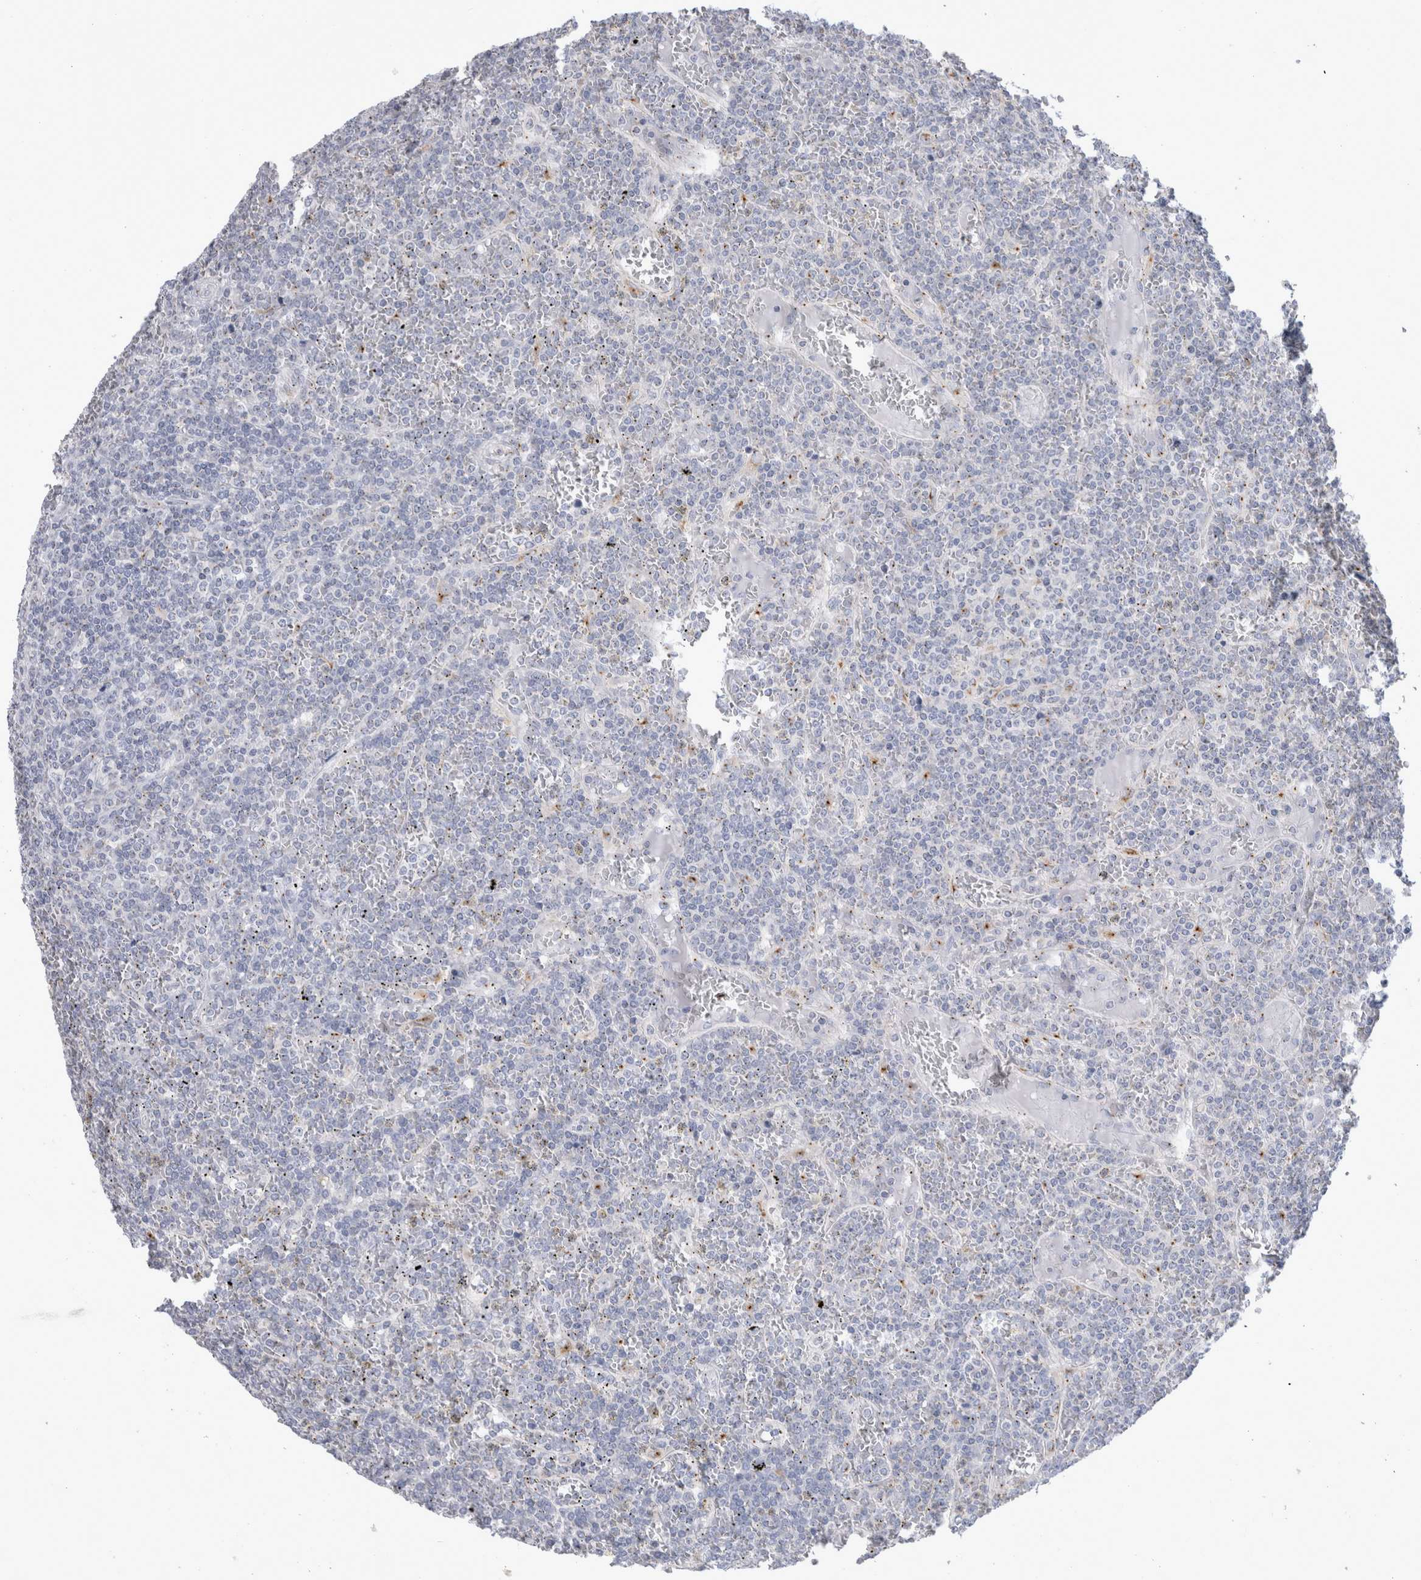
{"staining": {"intensity": "negative", "quantity": "none", "location": "none"}, "tissue": "lymphoma", "cell_type": "Tumor cells", "image_type": "cancer", "snomed": [{"axis": "morphology", "description": "Malignant lymphoma, non-Hodgkin's type, Low grade"}, {"axis": "topography", "description": "Spleen"}], "caption": "High magnification brightfield microscopy of malignant lymphoma, non-Hodgkin's type (low-grade) stained with DAB (3,3'-diaminobenzidine) (brown) and counterstained with hematoxylin (blue): tumor cells show no significant staining.", "gene": "AKAP9", "patient": {"sex": "female", "age": 19}}